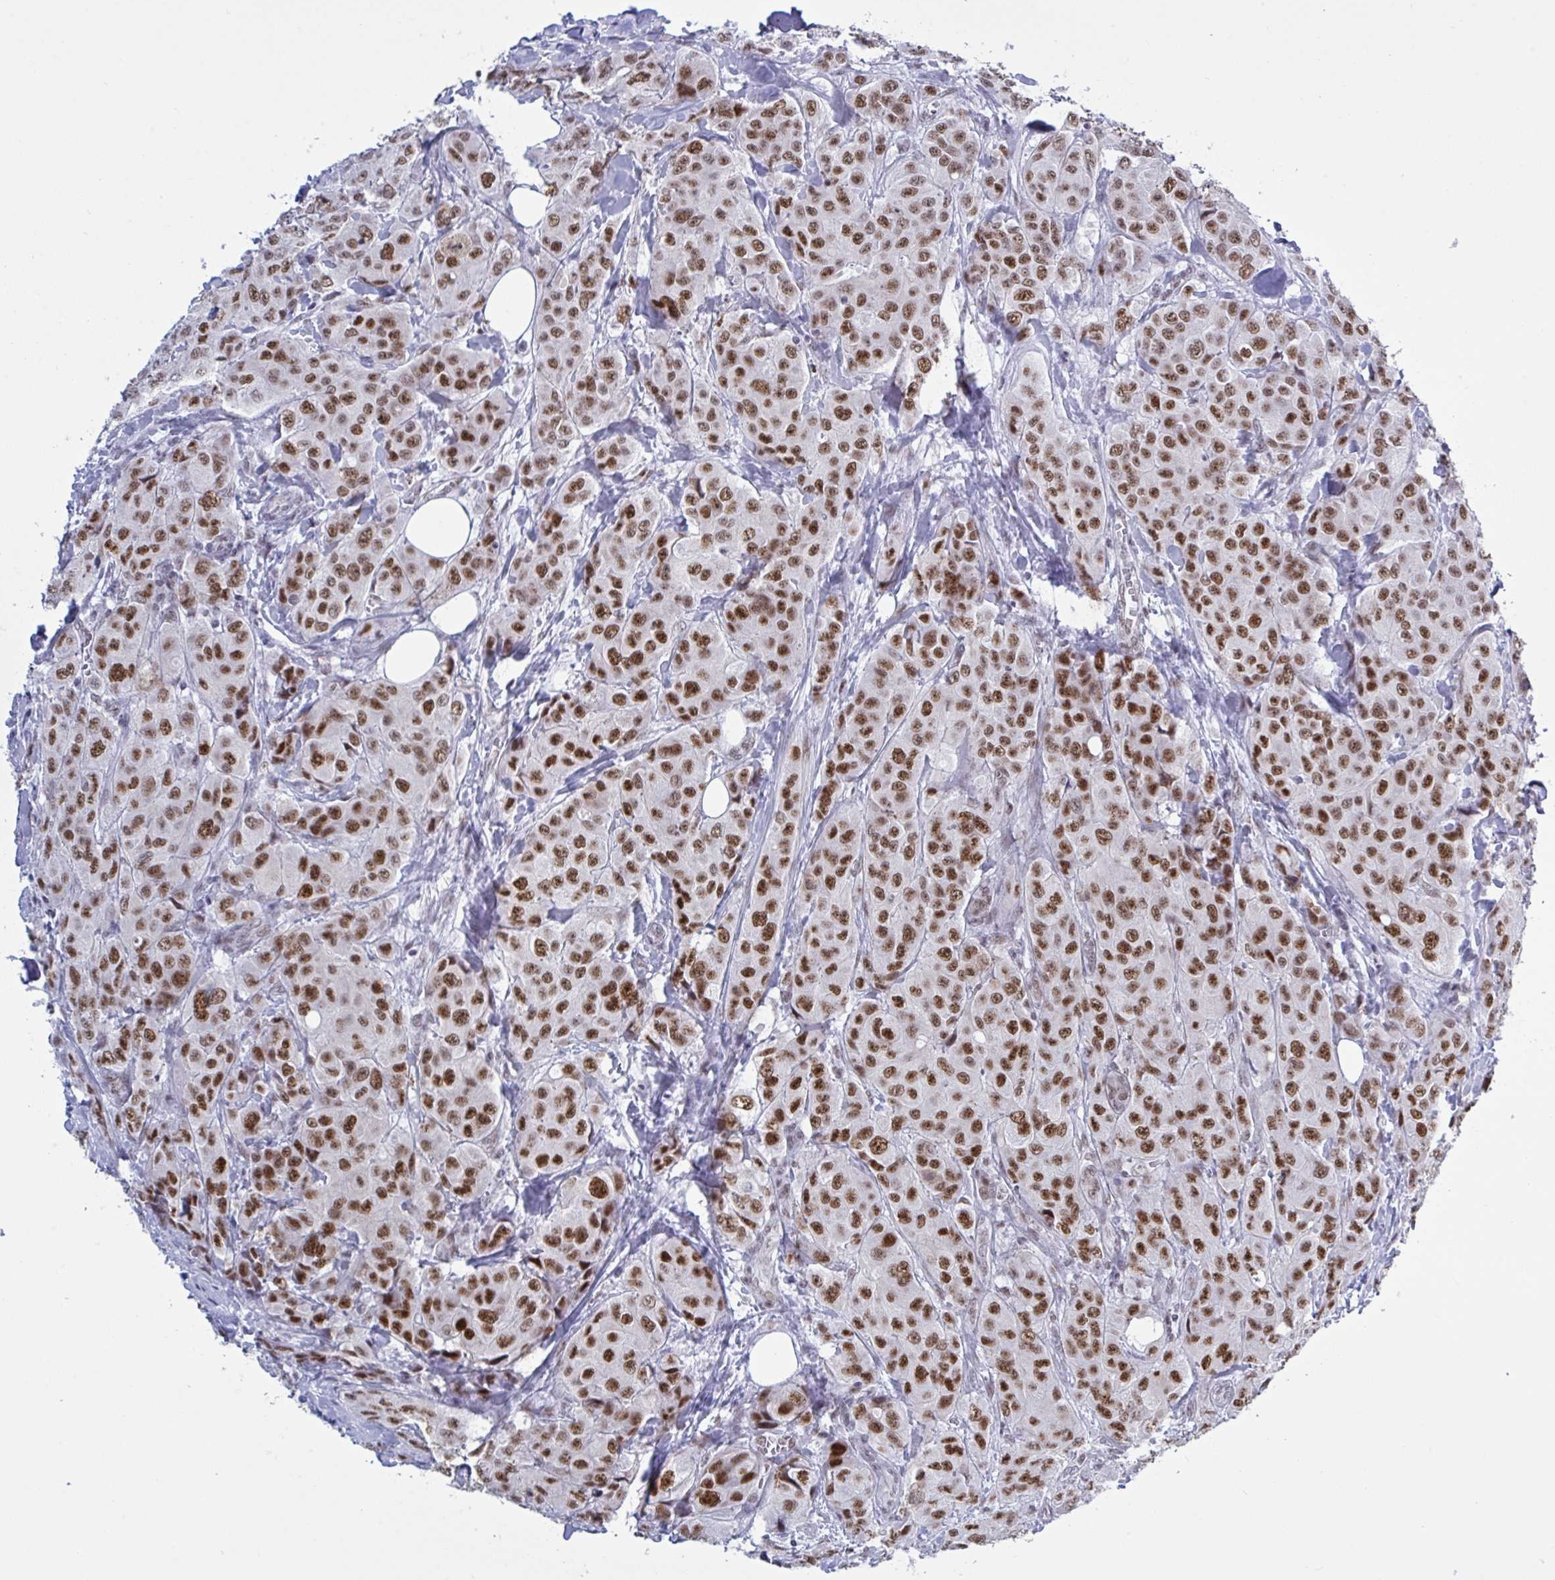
{"staining": {"intensity": "strong", "quantity": ">75%", "location": "nuclear"}, "tissue": "breast cancer", "cell_type": "Tumor cells", "image_type": "cancer", "snomed": [{"axis": "morphology", "description": "Duct carcinoma"}, {"axis": "topography", "description": "Breast"}], "caption": "There is high levels of strong nuclear staining in tumor cells of breast cancer (invasive ductal carcinoma), as demonstrated by immunohistochemical staining (brown color).", "gene": "PPP1R10", "patient": {"sex": "female", "age": 43}}